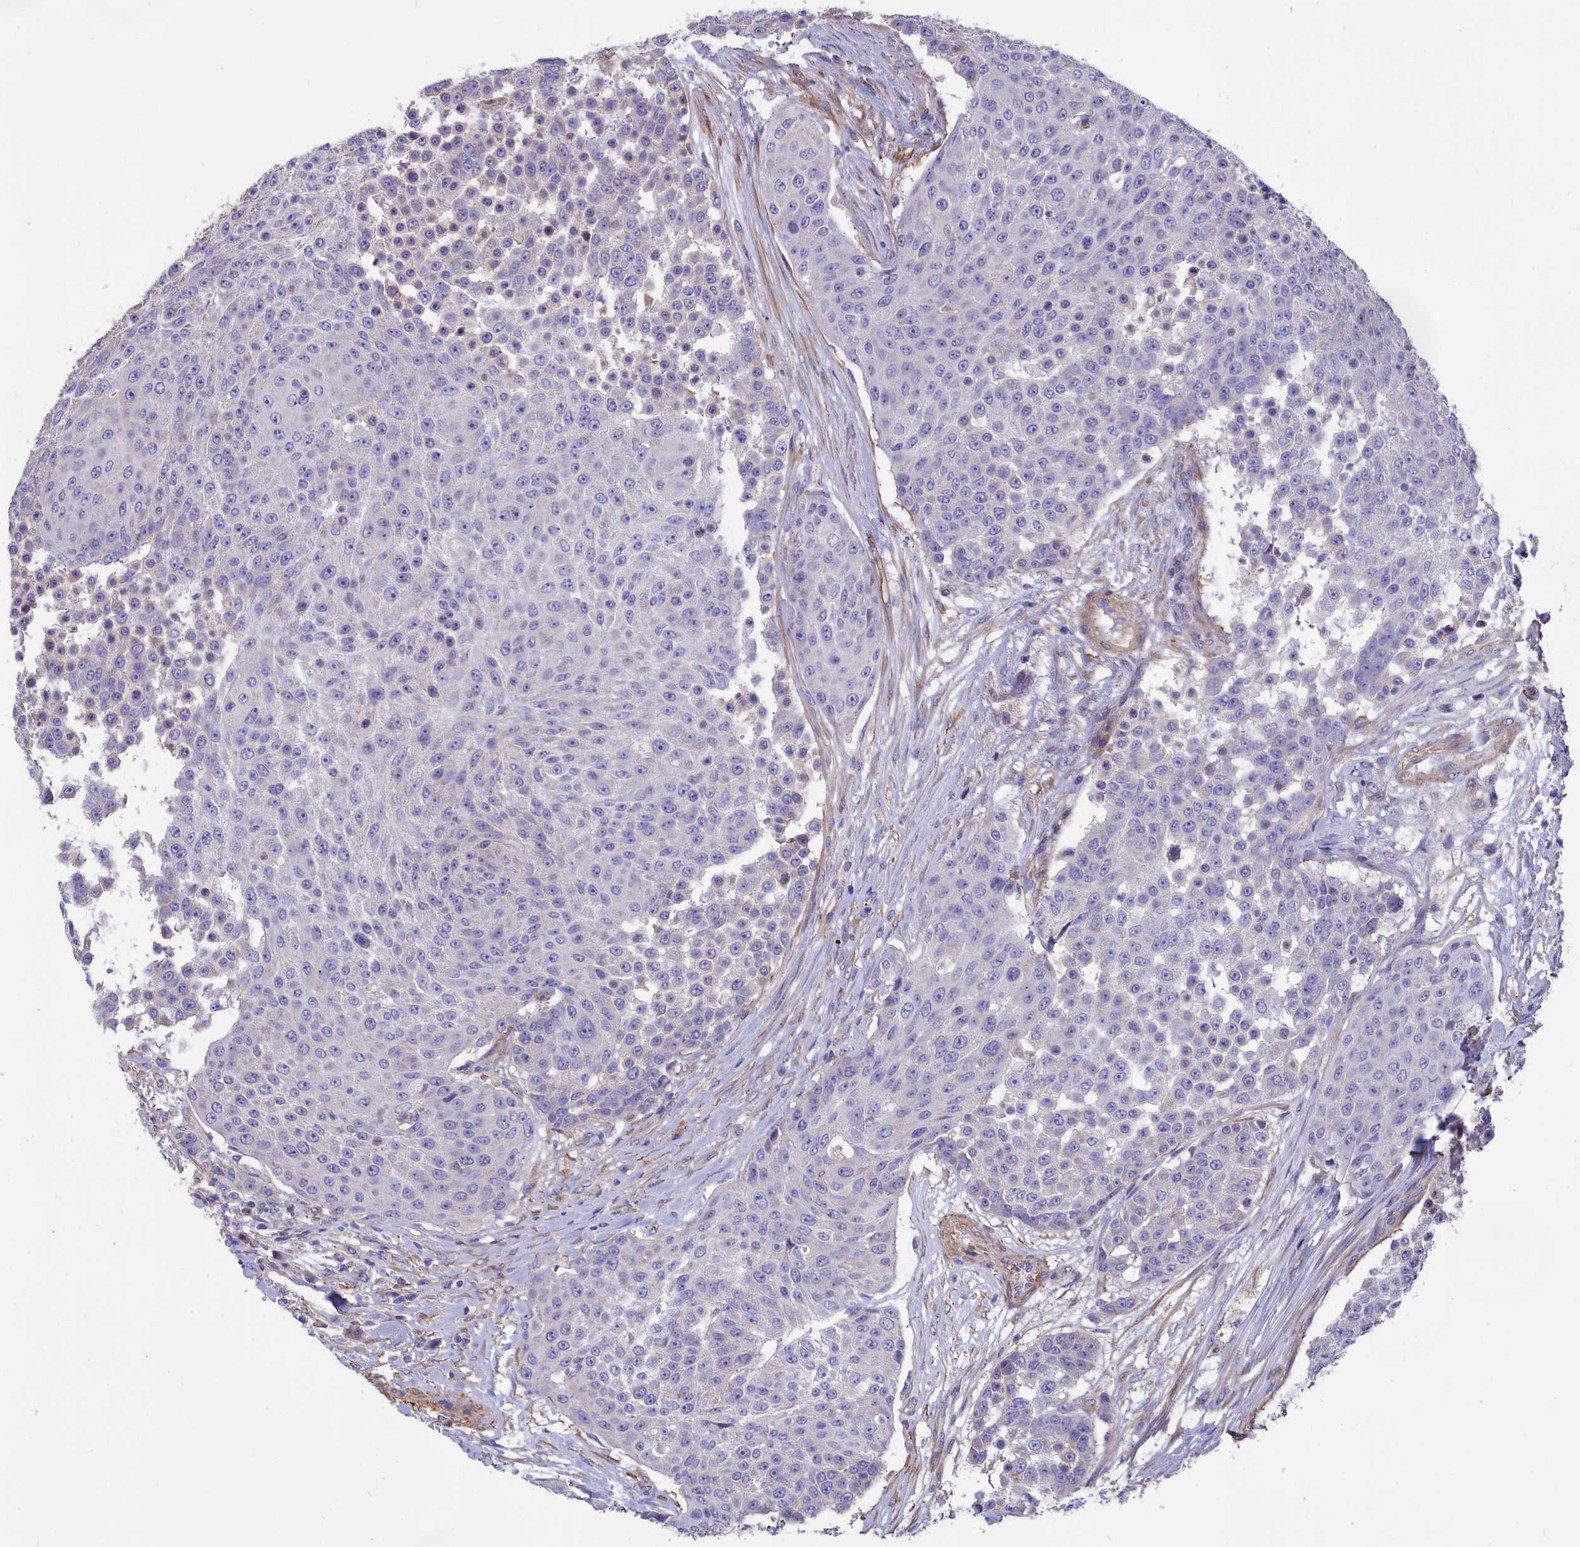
{"staining": {"intensity": "negative", "quantity": "none", "location": "none"}, "tissue": "urothelial cancer", "cell_type": "Tumor cells", "image_type": "cancer", "snomed": [{"axis": "morphology", "description": "Urothelial carcinoma, High grade"}, {"axis": "topography", "description": "Urinary bladder"}], "caption": "This is an immunohistochemistry (IHC) micrograph of human urothelial carcinoma (high-grade). There is no staining in tumor cells.", "gene": "AMDHD2", "patient": {"sex": "female", "age": 63}}